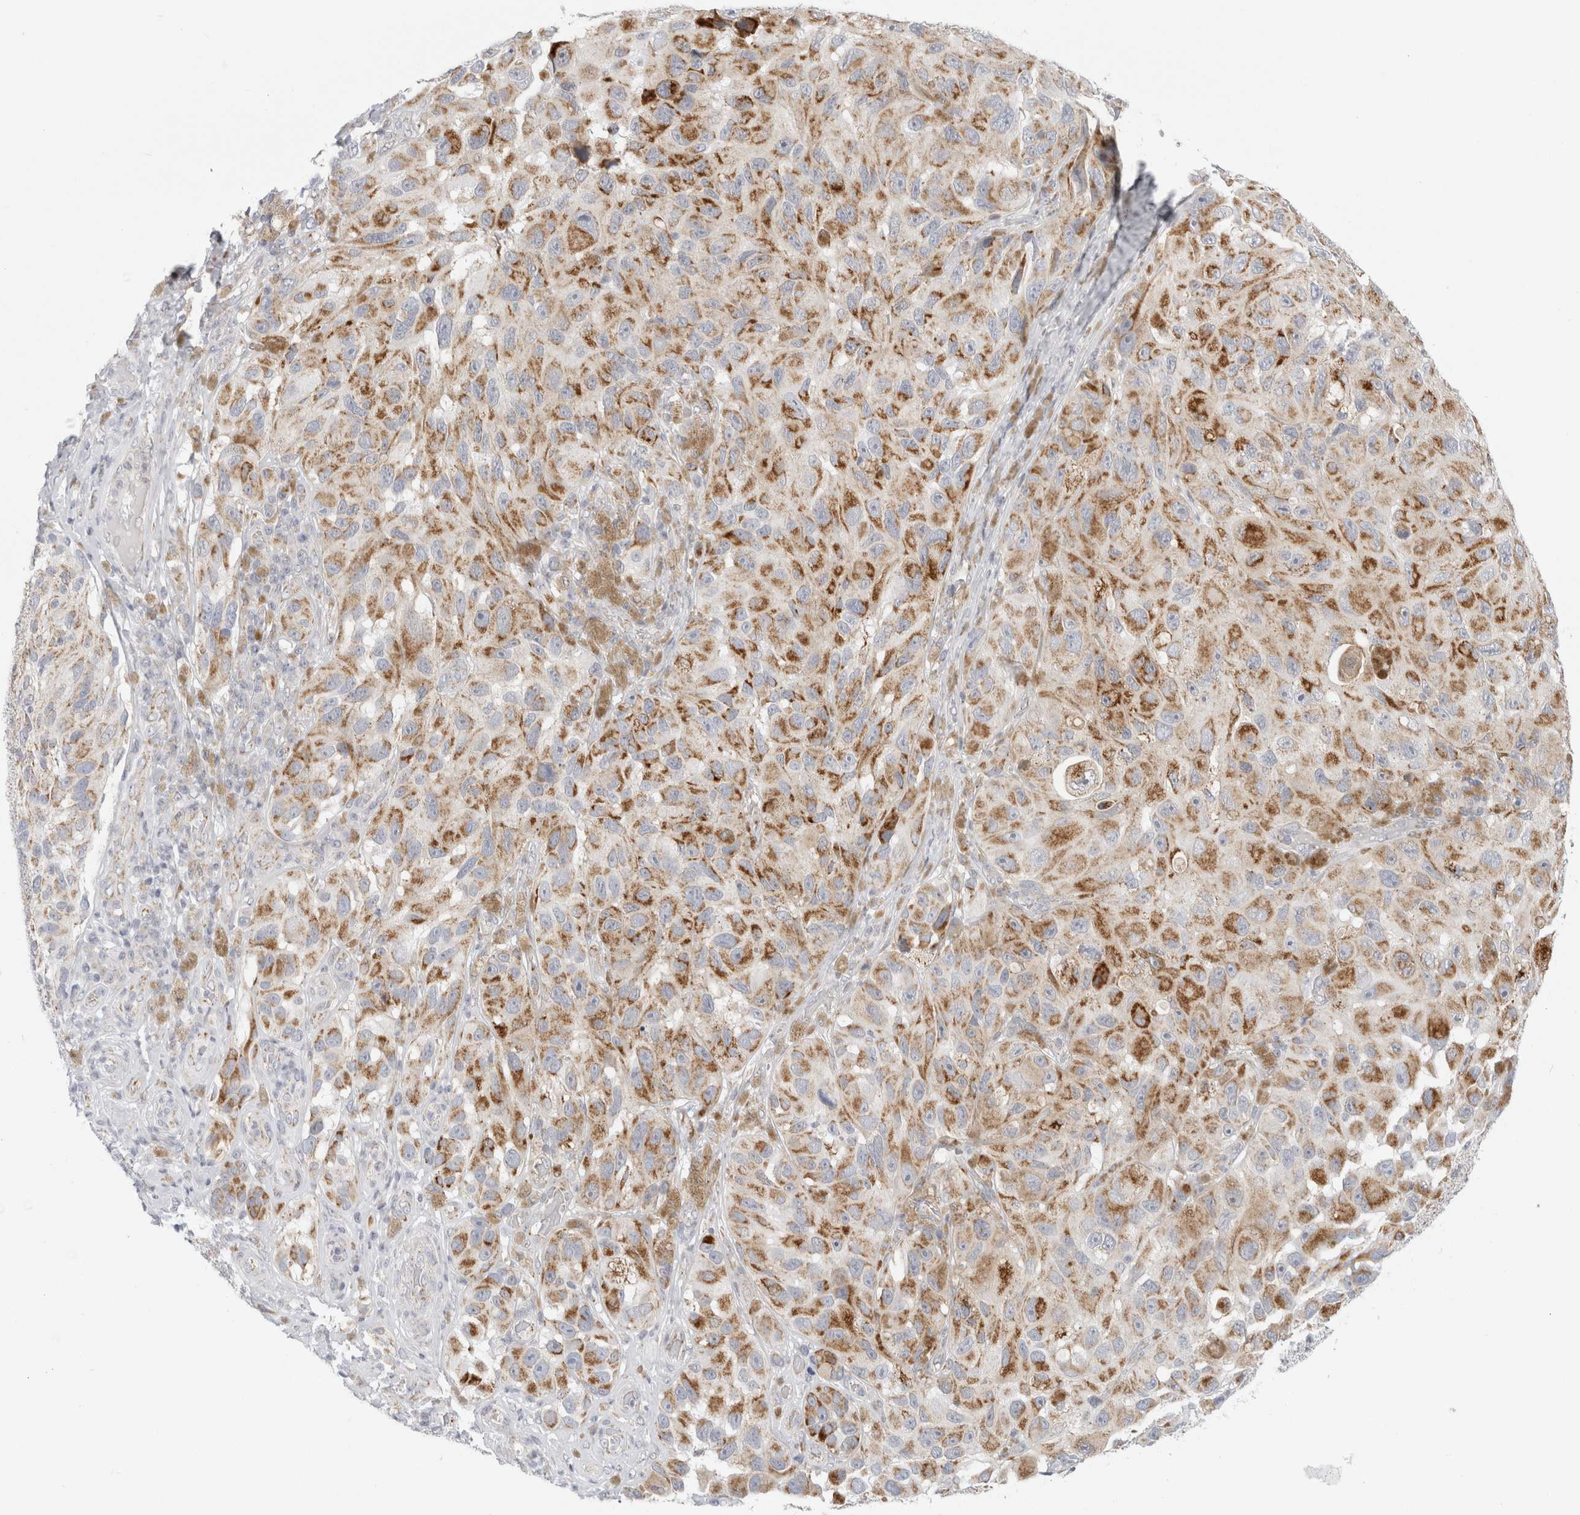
{"staining": {"intensity": "moderate", "quantity": ">75%", "location": "cytoplasmic/membranous"}, "tissue": "melanoma", "cell_type": "Tumor cells", "image_type": "cancer", "snomed": [{"axis": "morphology", "description": "Malignant melanoma, NOS"}, {"axis": "topography", "description": "Skin"}], "caption": "A high-resolution photomicrograph shows IHC staining of malignant melanoma, which exhibits moderate cytoplasmic/membranous positivity in about >75% of tumor cells.", "gene": "FAHD1", "patient": {"sex": "female", "age": 73}}